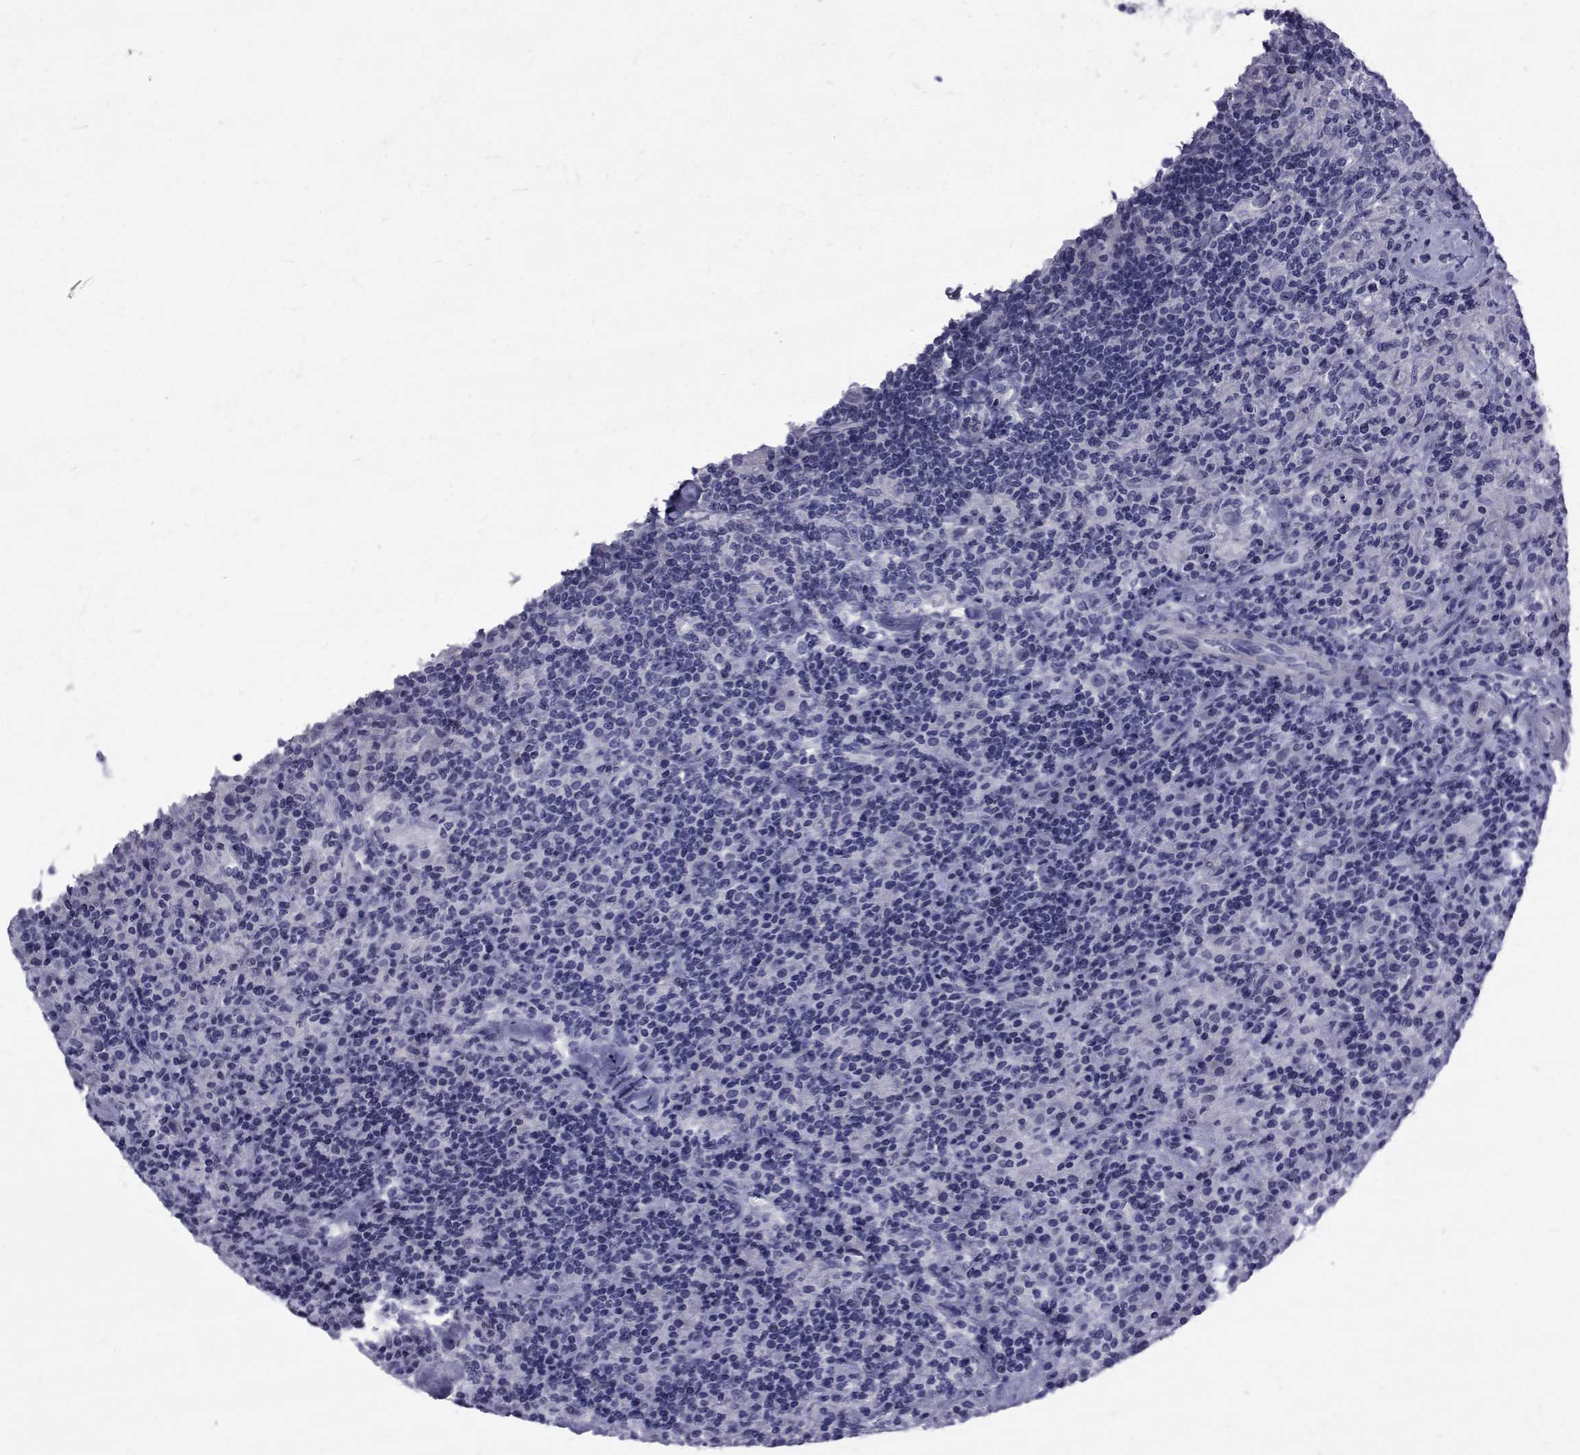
{"staining": {"intensity": "negative", "quantity": "none", "location": "none"}, "tissue": "lymphoma", "cell_type": "Tumor cells", "image_type": "cancer", "snomed": [{"axis": "morphology", "description": "Hodgkin's disease, NOS"}, {"axis": "topography", "description": "Lymph node"}], "caption": "Human lymphoma stained for a protein using immunohistochemistry shows no positivity in tumor cells.", "gene": "GKAP1", "patient": {"sex": "male", "age": 70}}